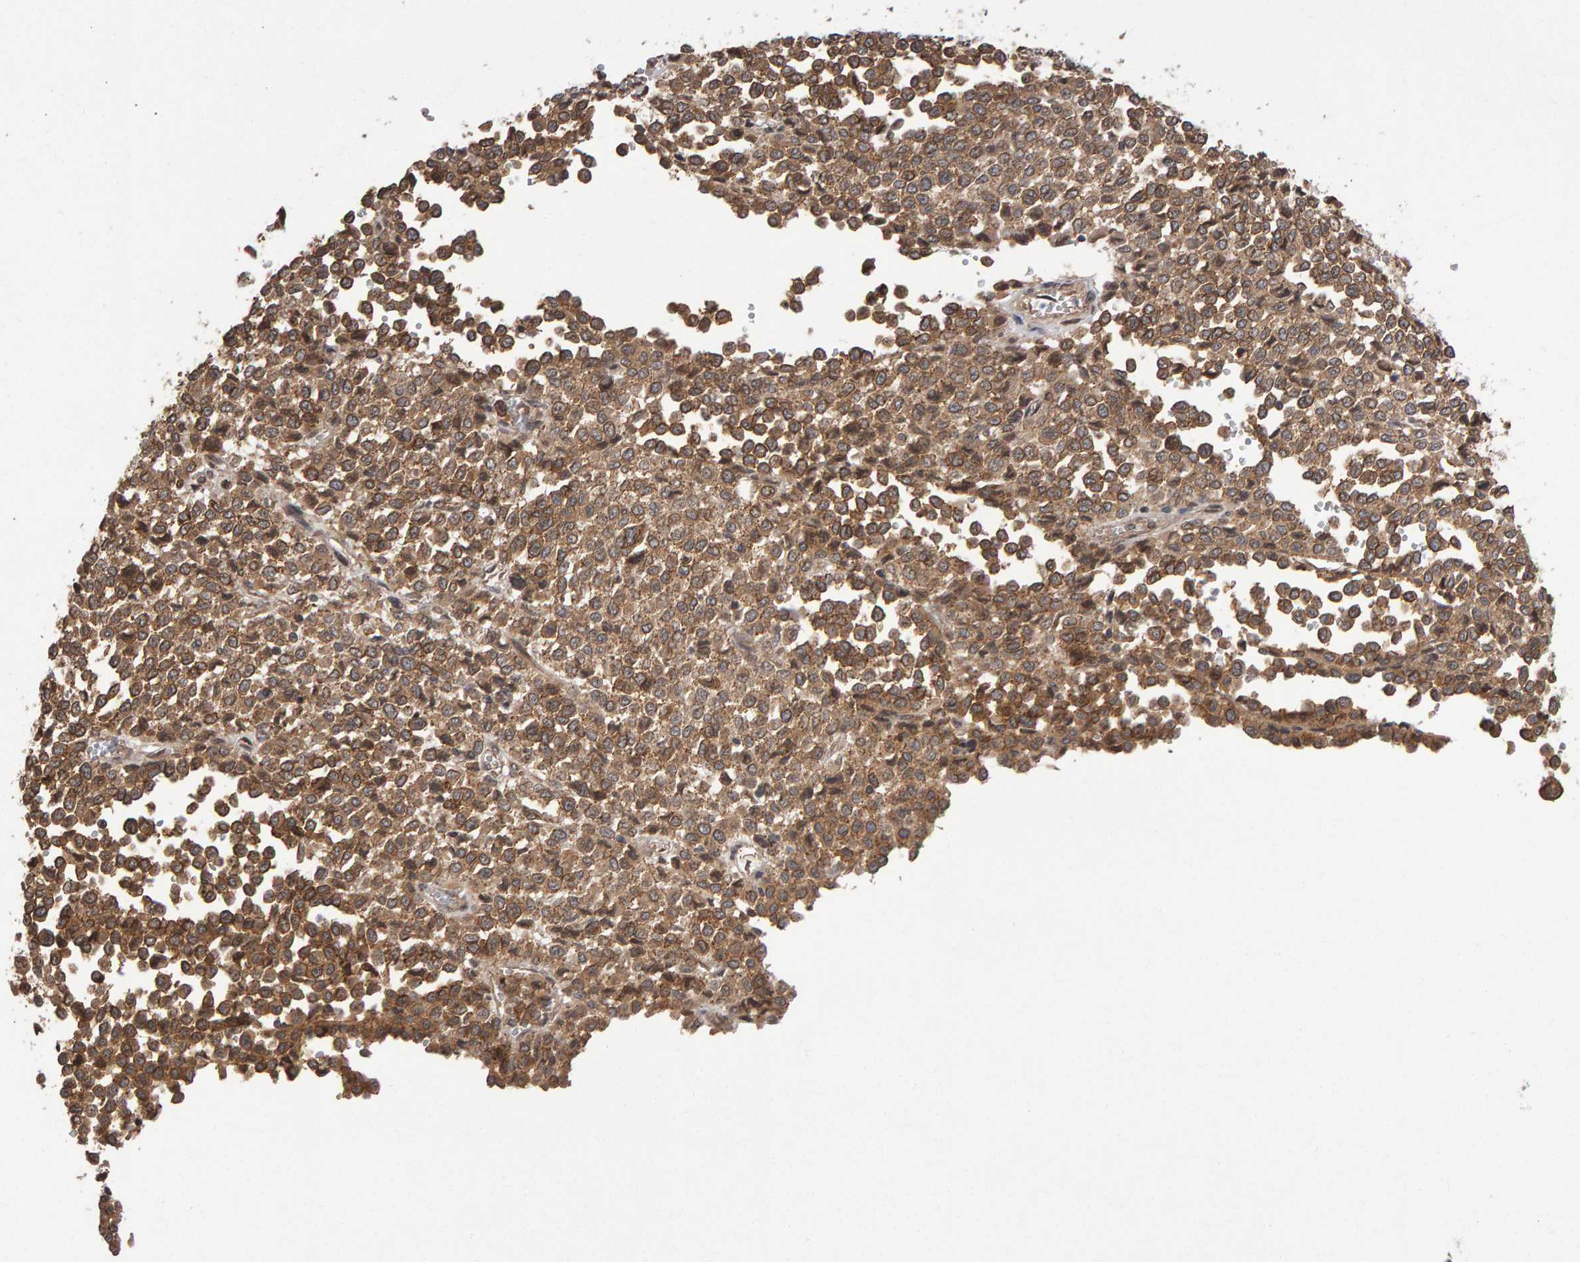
{"staining": {"intensity": "moderate", "quantity": ">75%", "location": "cytoplasmic/membranous"}, "tissue": "melanoma", "cell_type": "Tumor cells", "image_type": "cancer", "snomed": [{"axis": "morphology", "description": "Malignant melanoma, Metastatic site"}, {"axis": "topography", "description": "Pancreas"}], "caption": "Immunohistochemistry (DAB) staining of human malignant melanoma (metastatic site) exhibits moderate cytoplasmic/membranous protein positivity in about >75% of tumor cells. (brown staining indicates protein expression, while blue staining denotes nuclei).", "gene": "SCRIB", "patient": {"sex": "female", "age": 30}}